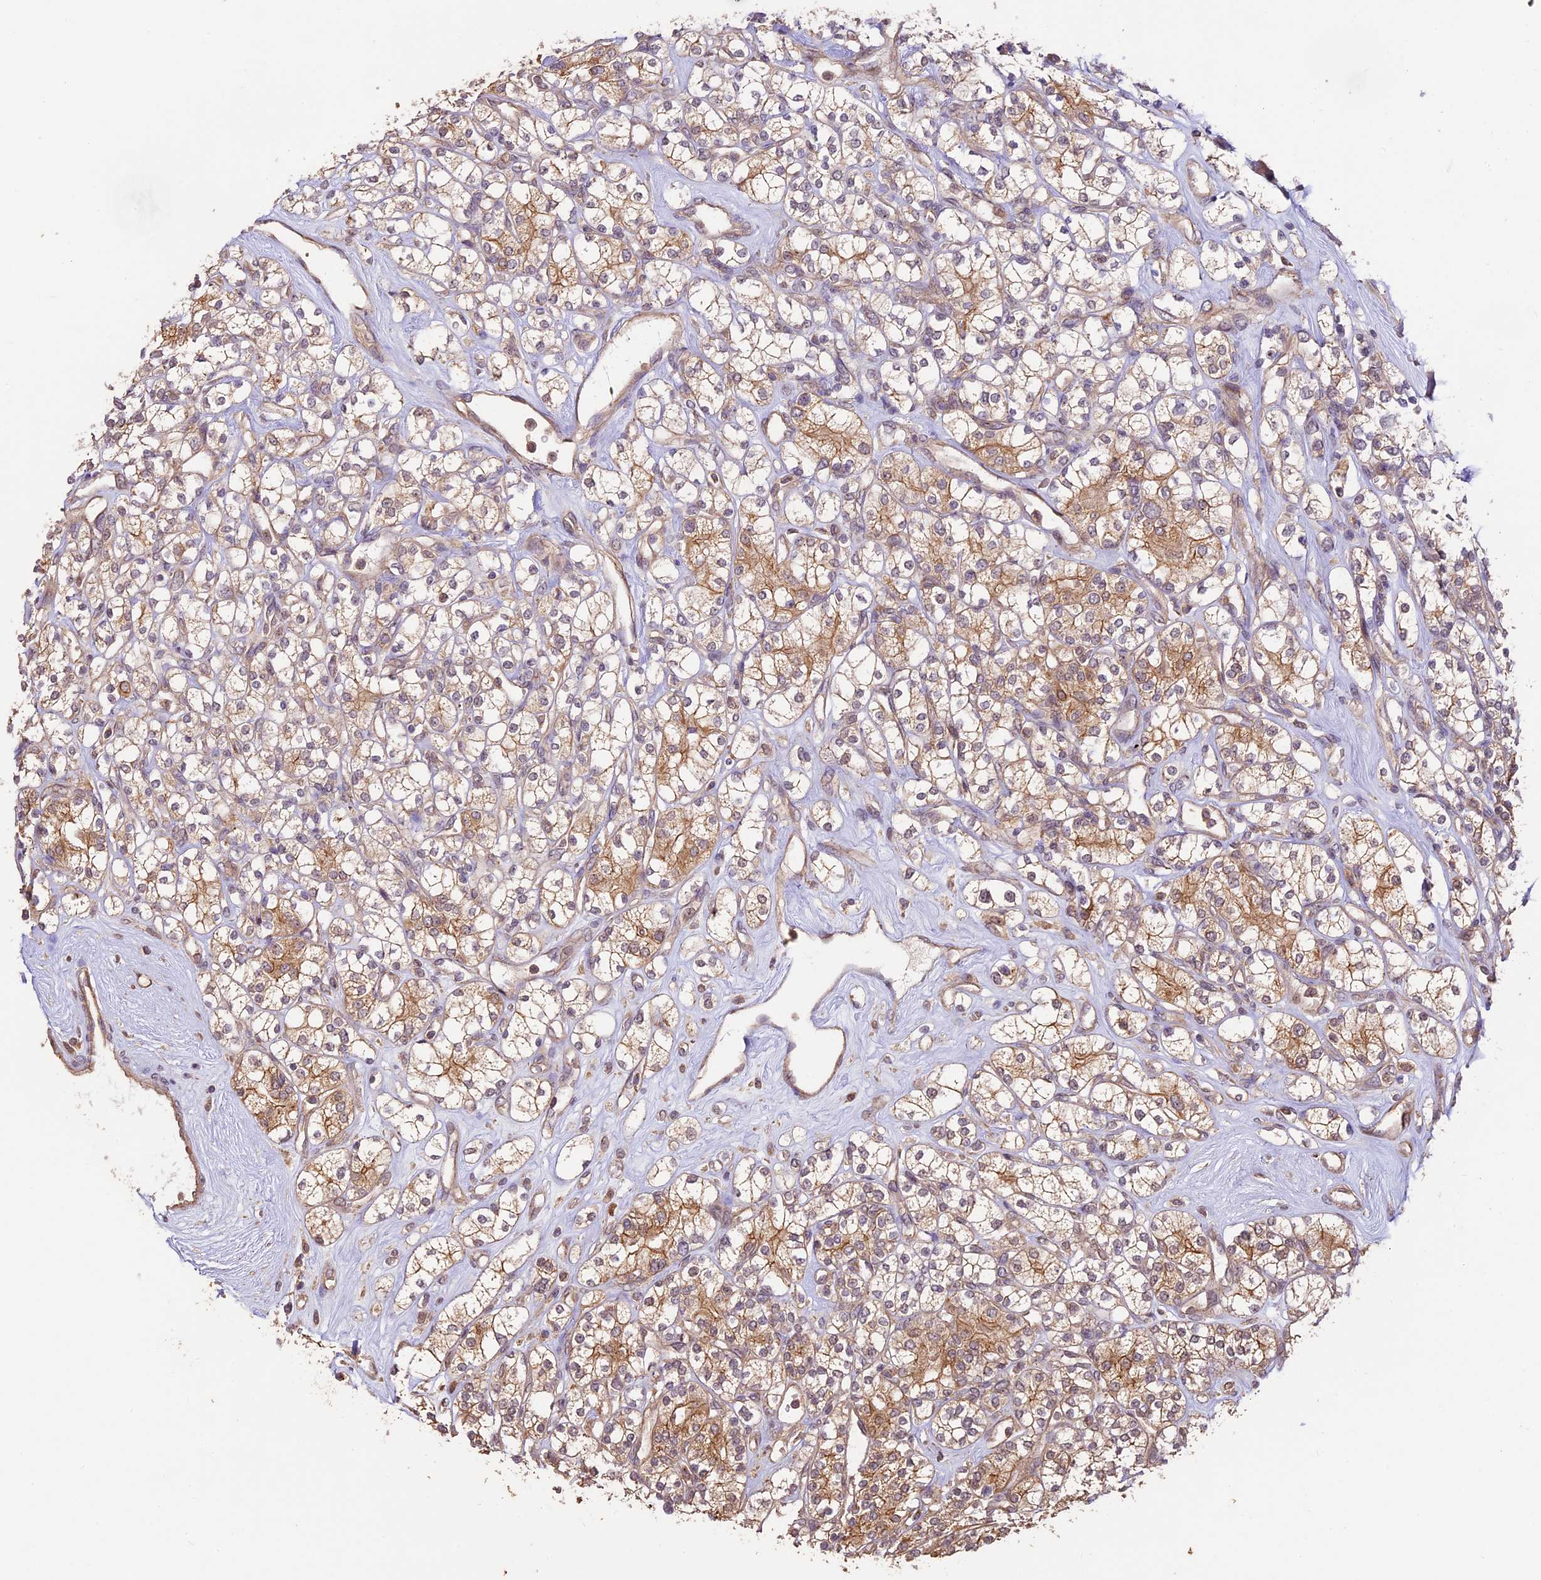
{"staining": {"intensity": "moderate", "quantity": "<25%", "location": "cytoplasmic/membranous"}, "tissue": "renal cancer", "cell_type": "Tumor cells", "image_type": "cancer", "snomed": [{"axis": "morphology", "description": "Adenocarcinoma, NOS"}, {"axis": "topography", "description": "Kidney"}], "caption": "Immunohistochemical staining of adenocarcinoma (renal) demonstrates low levels of moderate cytoplasmic/membranous positivity in about <25% of tumor cells.", "gene": "BCAS4", "patient": {"sex": "male", "age": 77}}